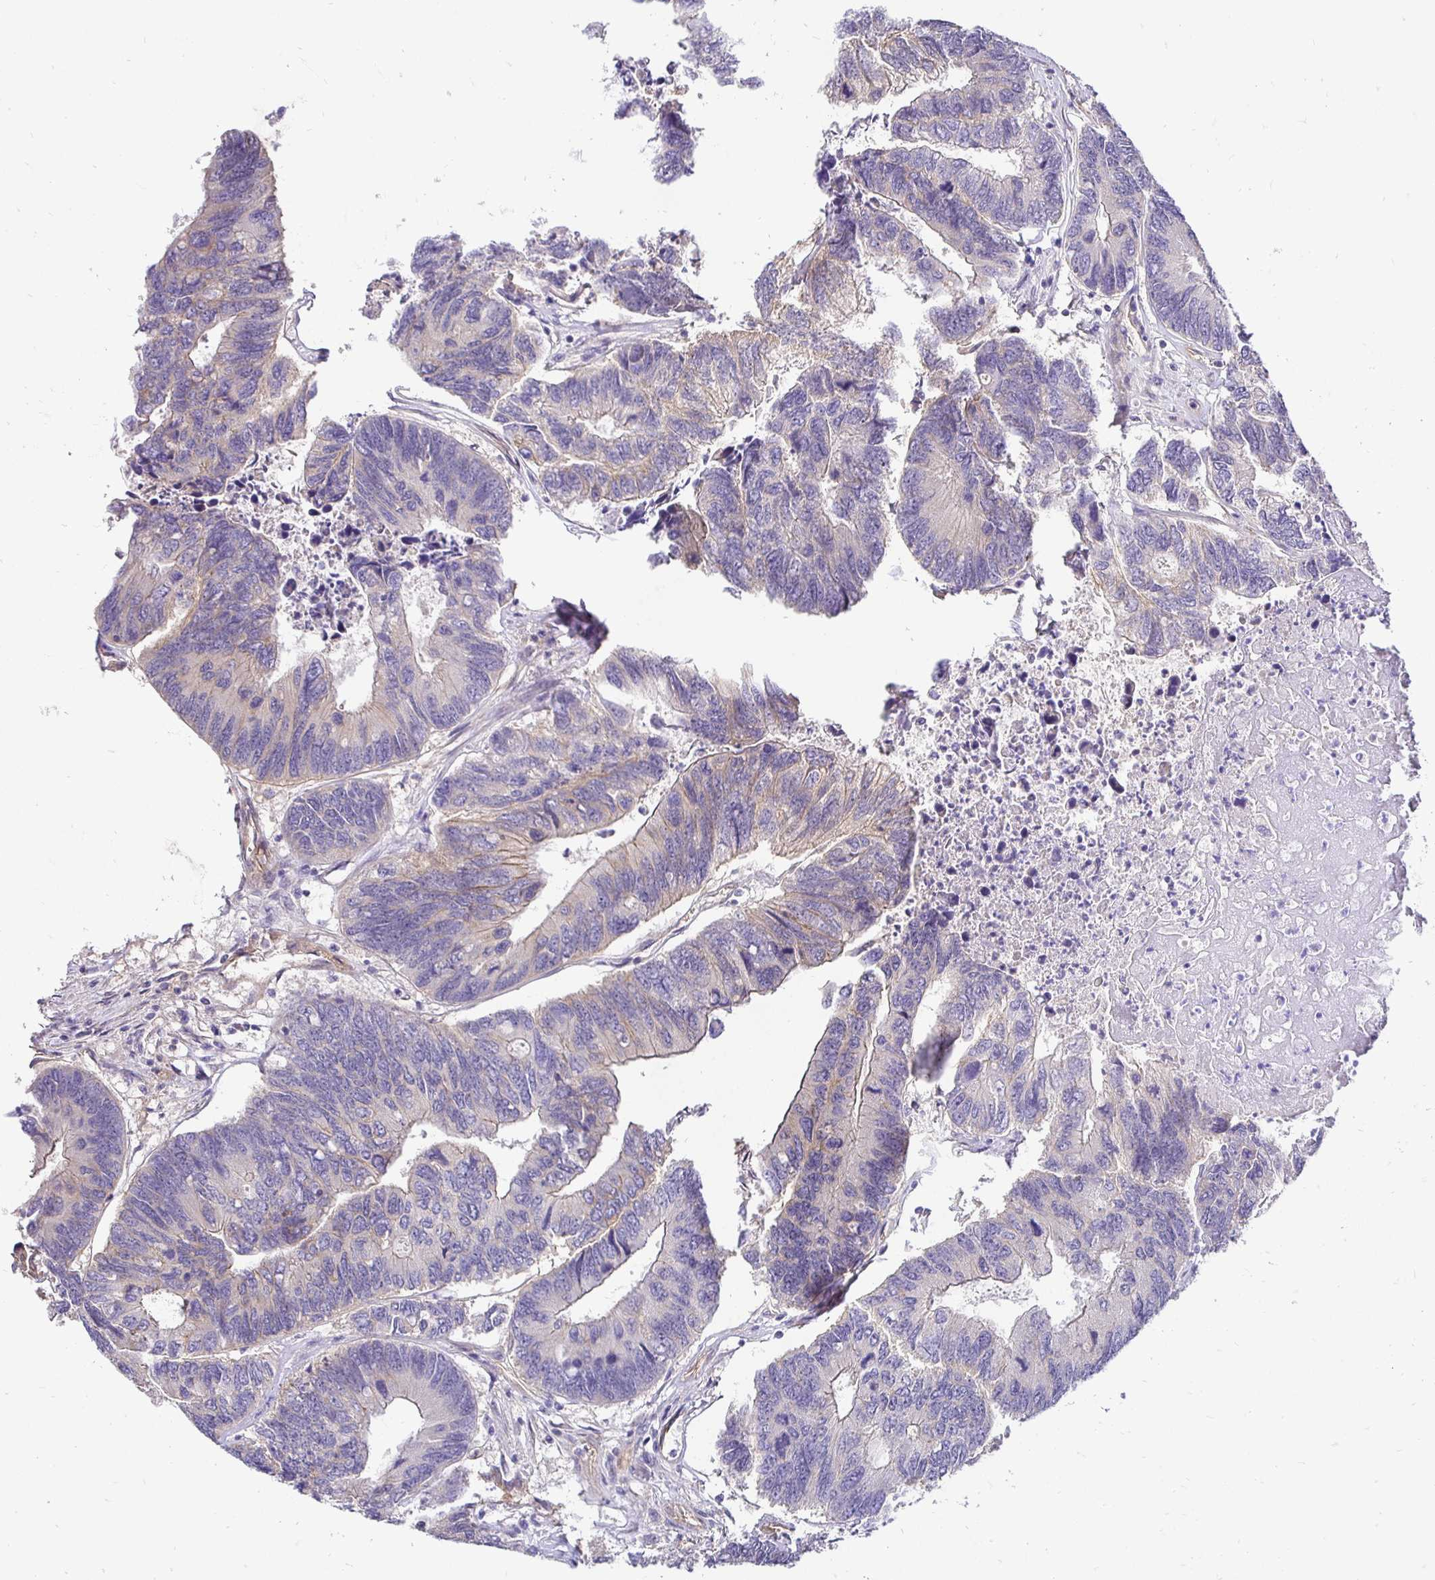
{"staining": {"intensity": "weak", "quantity": "<25%", "location": "cytoplasmic/membranous"}, "tissue": "colorectal cancer", "cell_type": "Tumor cells", "image_type": "cancer", "snomed": [{"axis": "morphology", "description": "Adenocarcinoma, NOS"}, {"axis": "topography", "description": "Colon"}], "caption": "A high-resolution histopathology image shows immunohistochemistry staining of colorectal cancer (adenocarcinoma), which reveals no significant positivity in tumor cells.", "gene": "SLC9A1", "patient": {"sex": "female", "age": 67}}